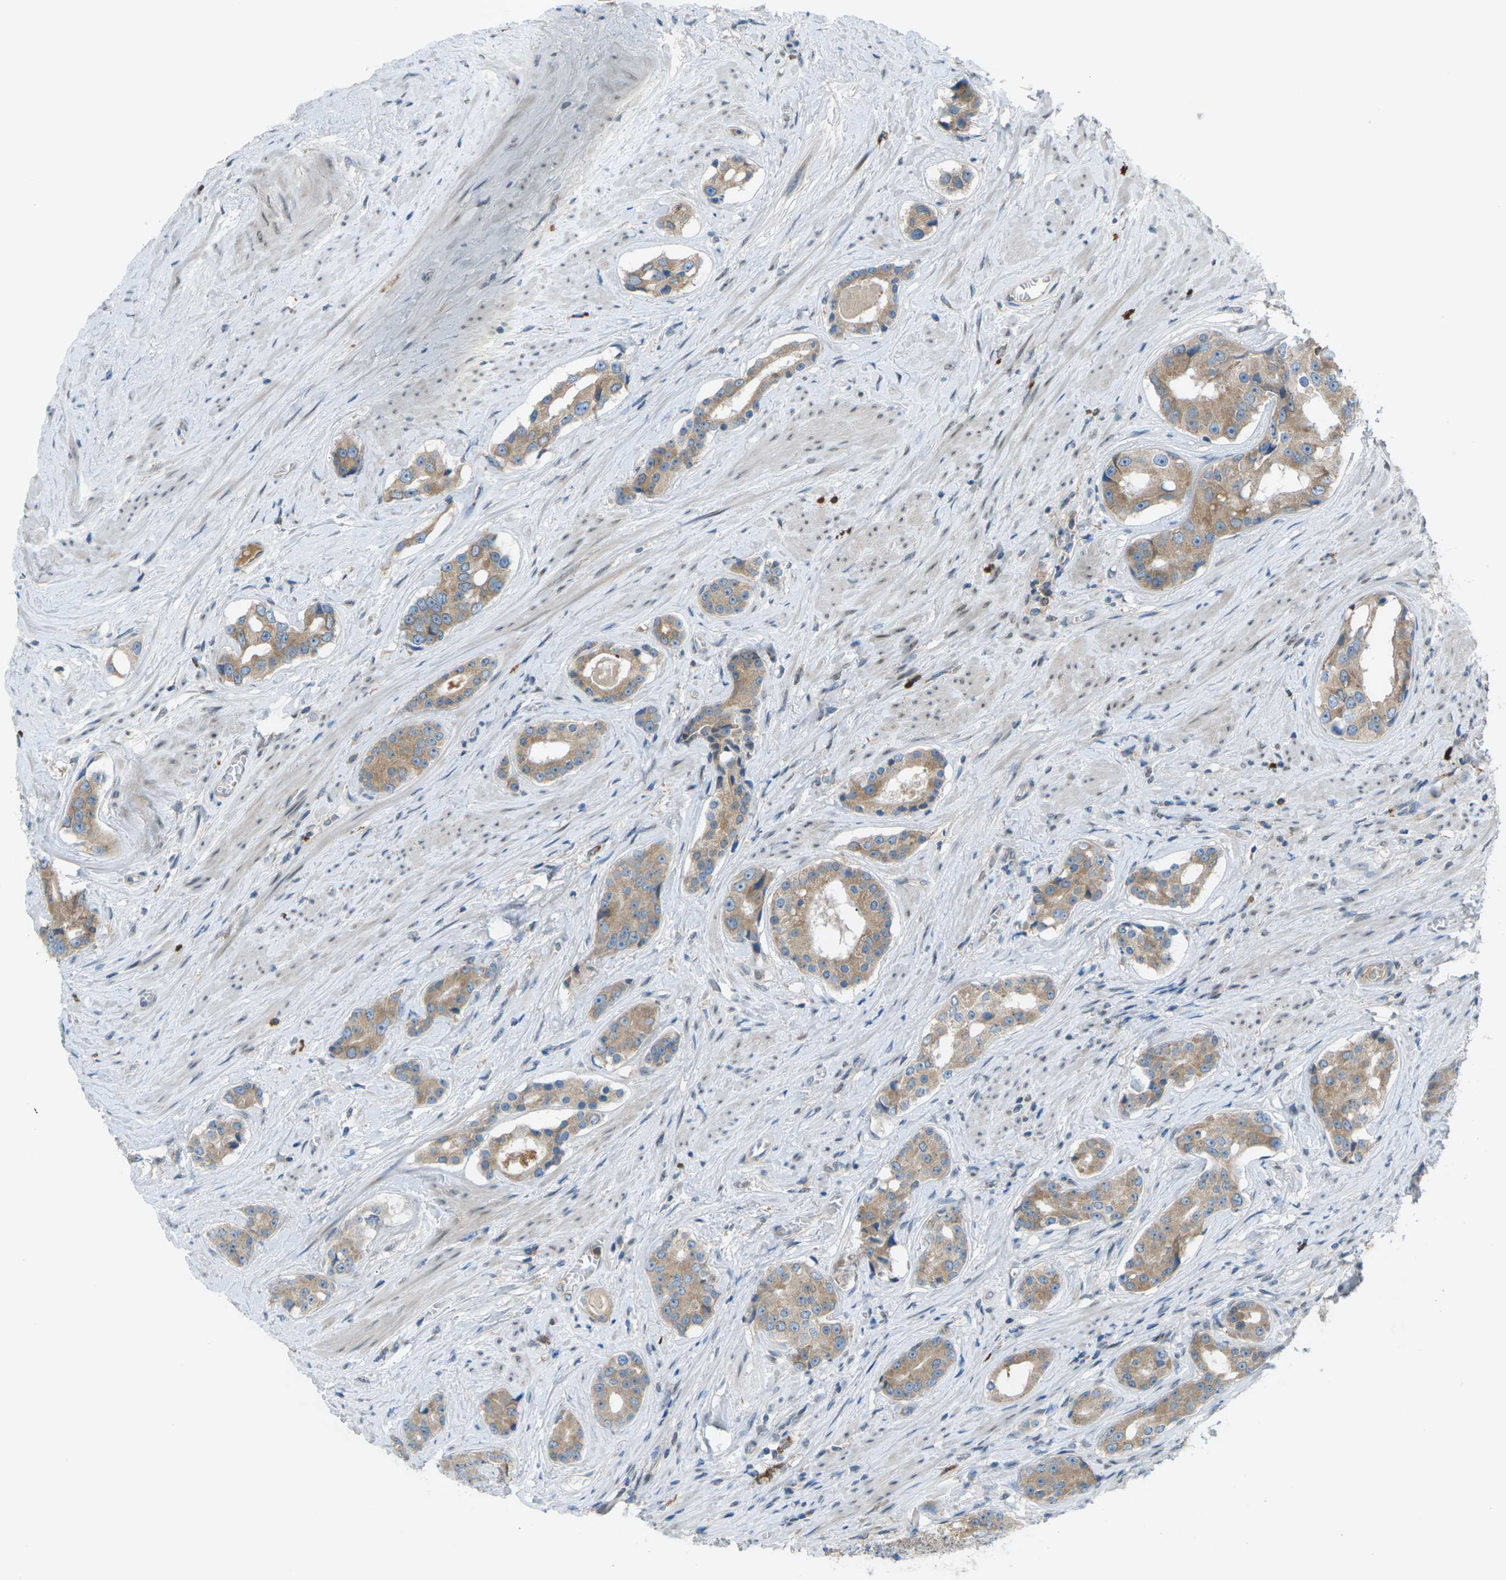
{"staining": {"intensity": "weak", "quantity": ">75%", "location": "cytoplasmic/membranous"}, "tissue": "prostate cancer", "cell_type": "Tumor cells", "image_type": "cancer", "snomed": [{"axis": "morphology", "description": "Adenocarcinoma, High grade"}, {"axis": "topography", "description": "Prostate"}], "caption": "A brown stain shows weak cytoplasmic/membranous expression of a protein in human adenocarcinoma (high-grade) (prostate) tumor cells.", "gene": "DYRK1A", "patient": {"sex": "male", "age": 71}}